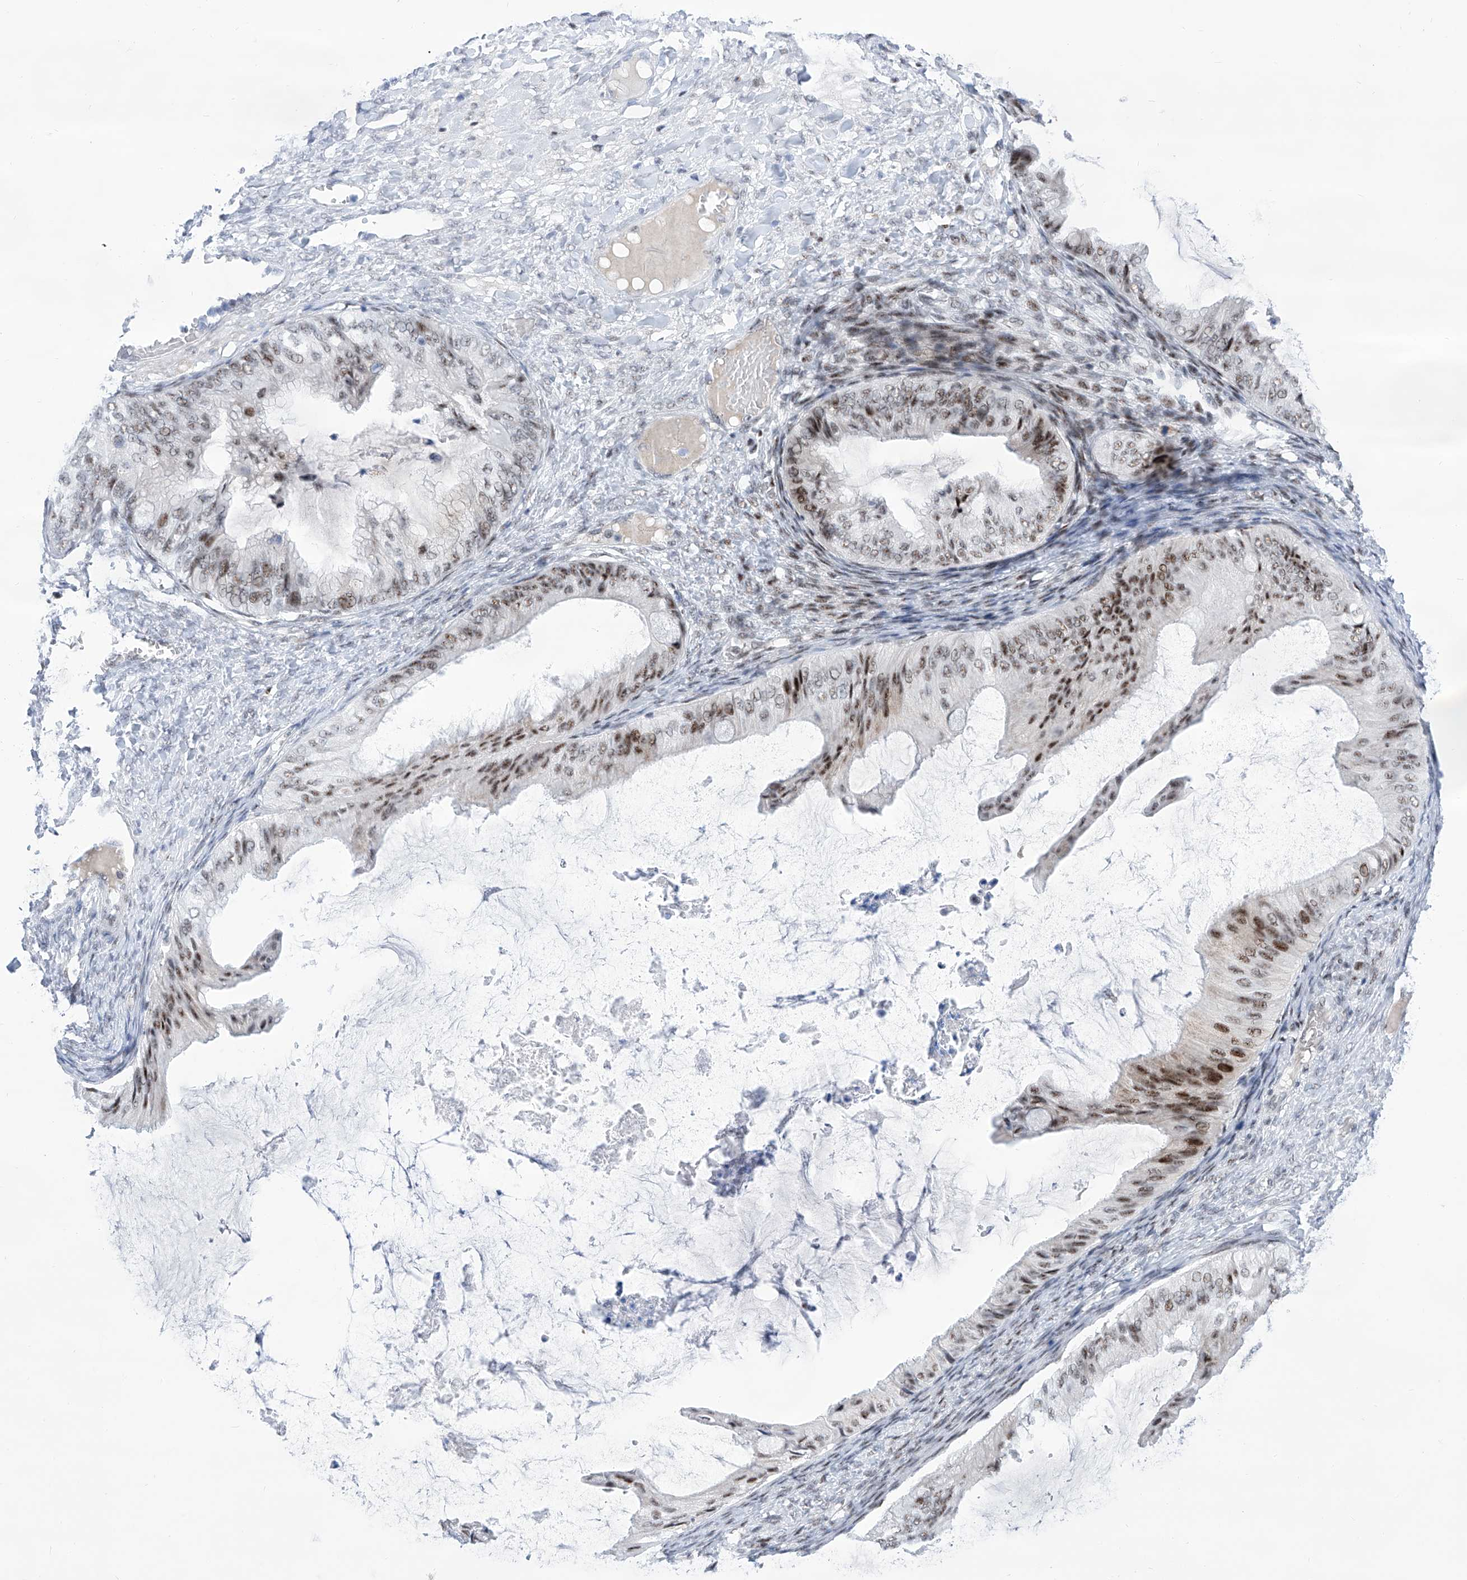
{"staining": {"intensity": "strong", "quantity": "25%-75%", "location": "nuclear"}, "tissue": "ovarian cancer", "cell_type": "Tumor cells", "image_type": "cancer", "snomed": [{"axis": "morphology", "description": "Cystadenocarcinoma, mucinous, NOS"}, {"axis": "topography", "description": "Ovary"}], "caption": "Tumor cells demonstrate high levels of strong nuclear expression in about 25%-75% of cells in ovarian cancer (mucinous cystadenocarcinoma).", "gene": "SART1", "patient": {"sex": "female", "age": 61}}